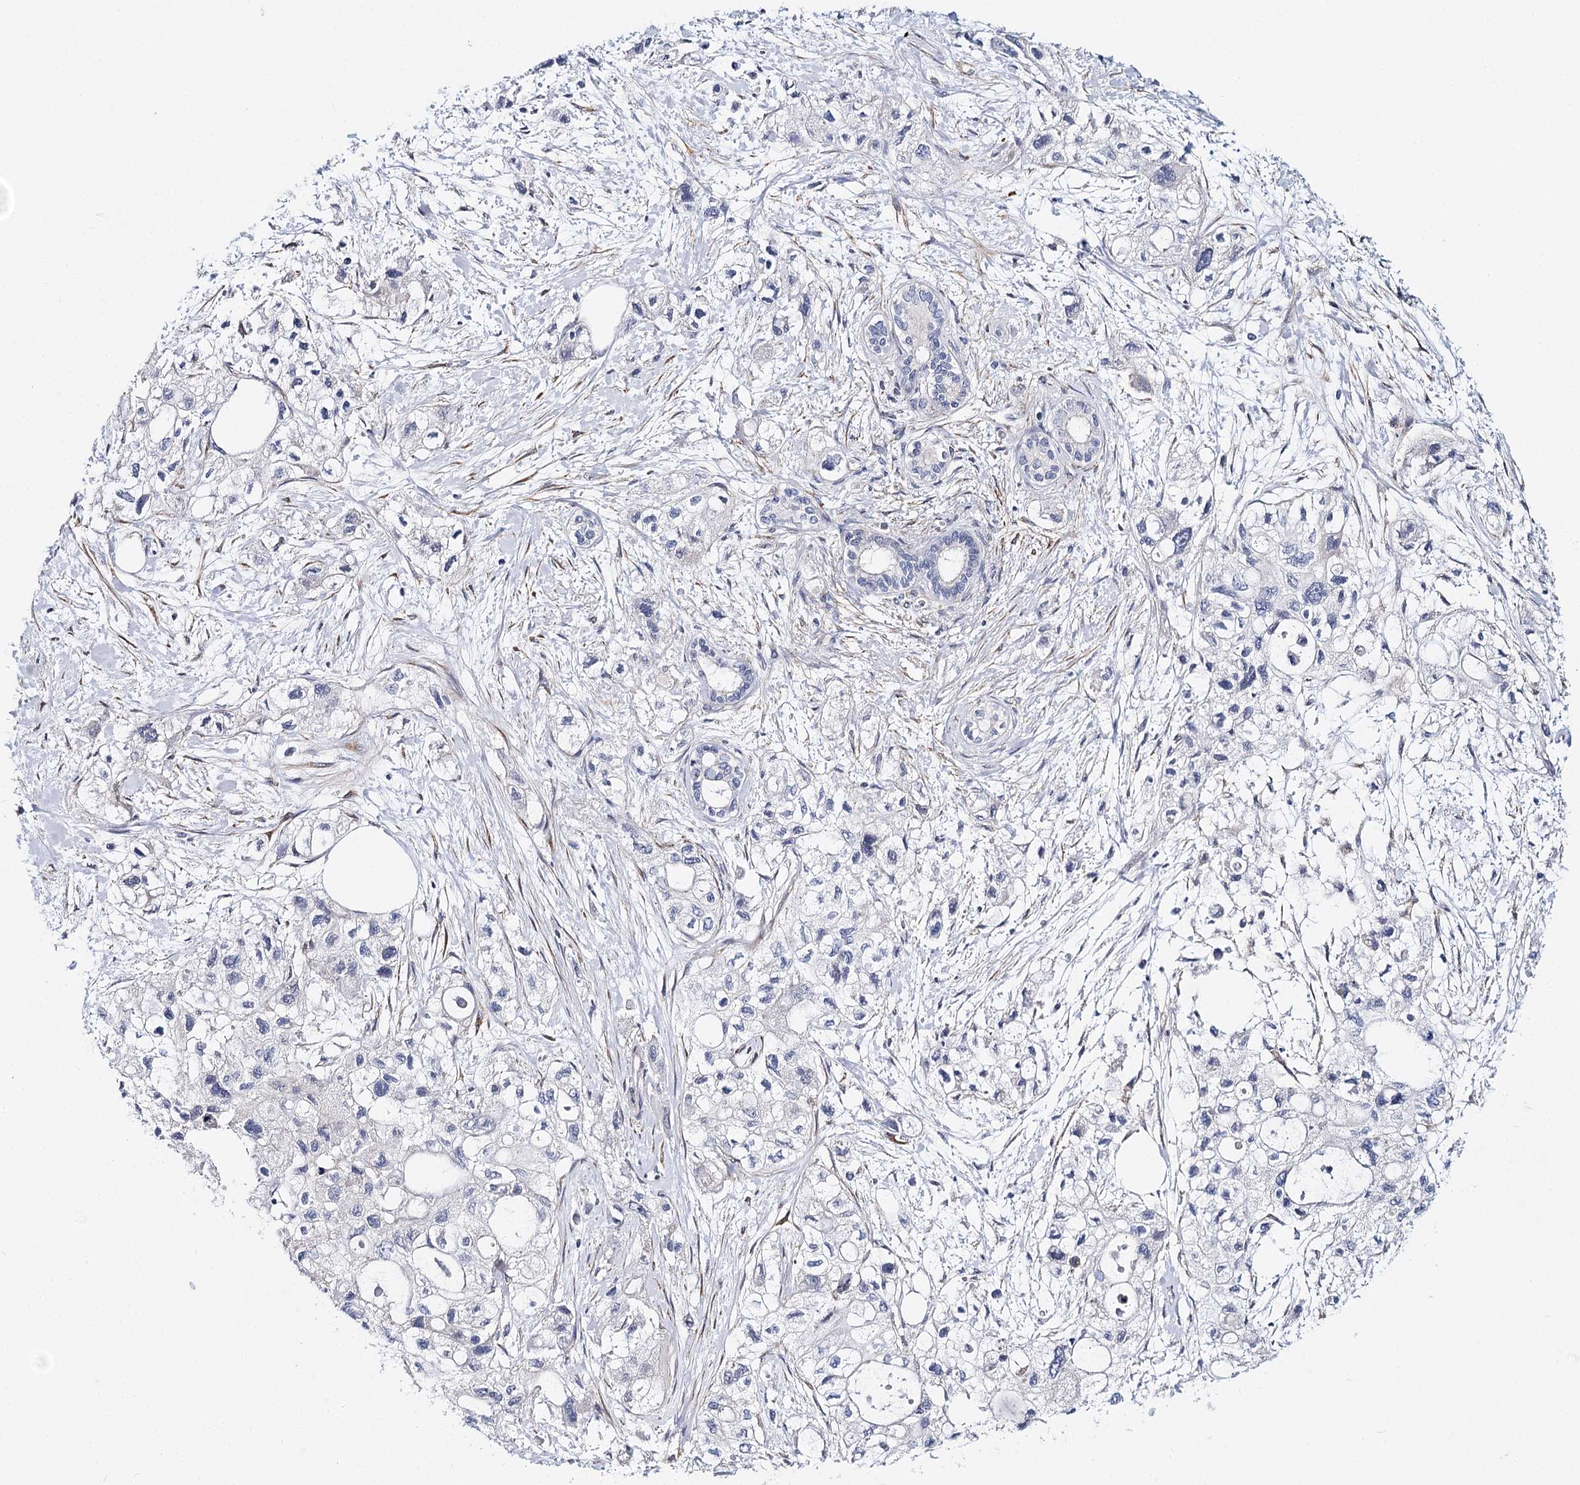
{"staining": {"intensity": "negative", "quantity": "none", "location": "none"}, "tissue": "pancreatic cancer", "cell_type": "Tumor cells", "image_type": "cancer", "snomed": [{"axis": "morphology", "description": "Adenocarcinoma, NOS"}, {"axis": "topography", "description": "Pancreas"}], "caption": "Adenocarcinoma (pancreatic) was stained to show a protein in brown. There is no significant staining in tumor cells. Nuclei are stained in blue.", "gene": "TEX12", "patient": {"sex": "male", "age": 75}}